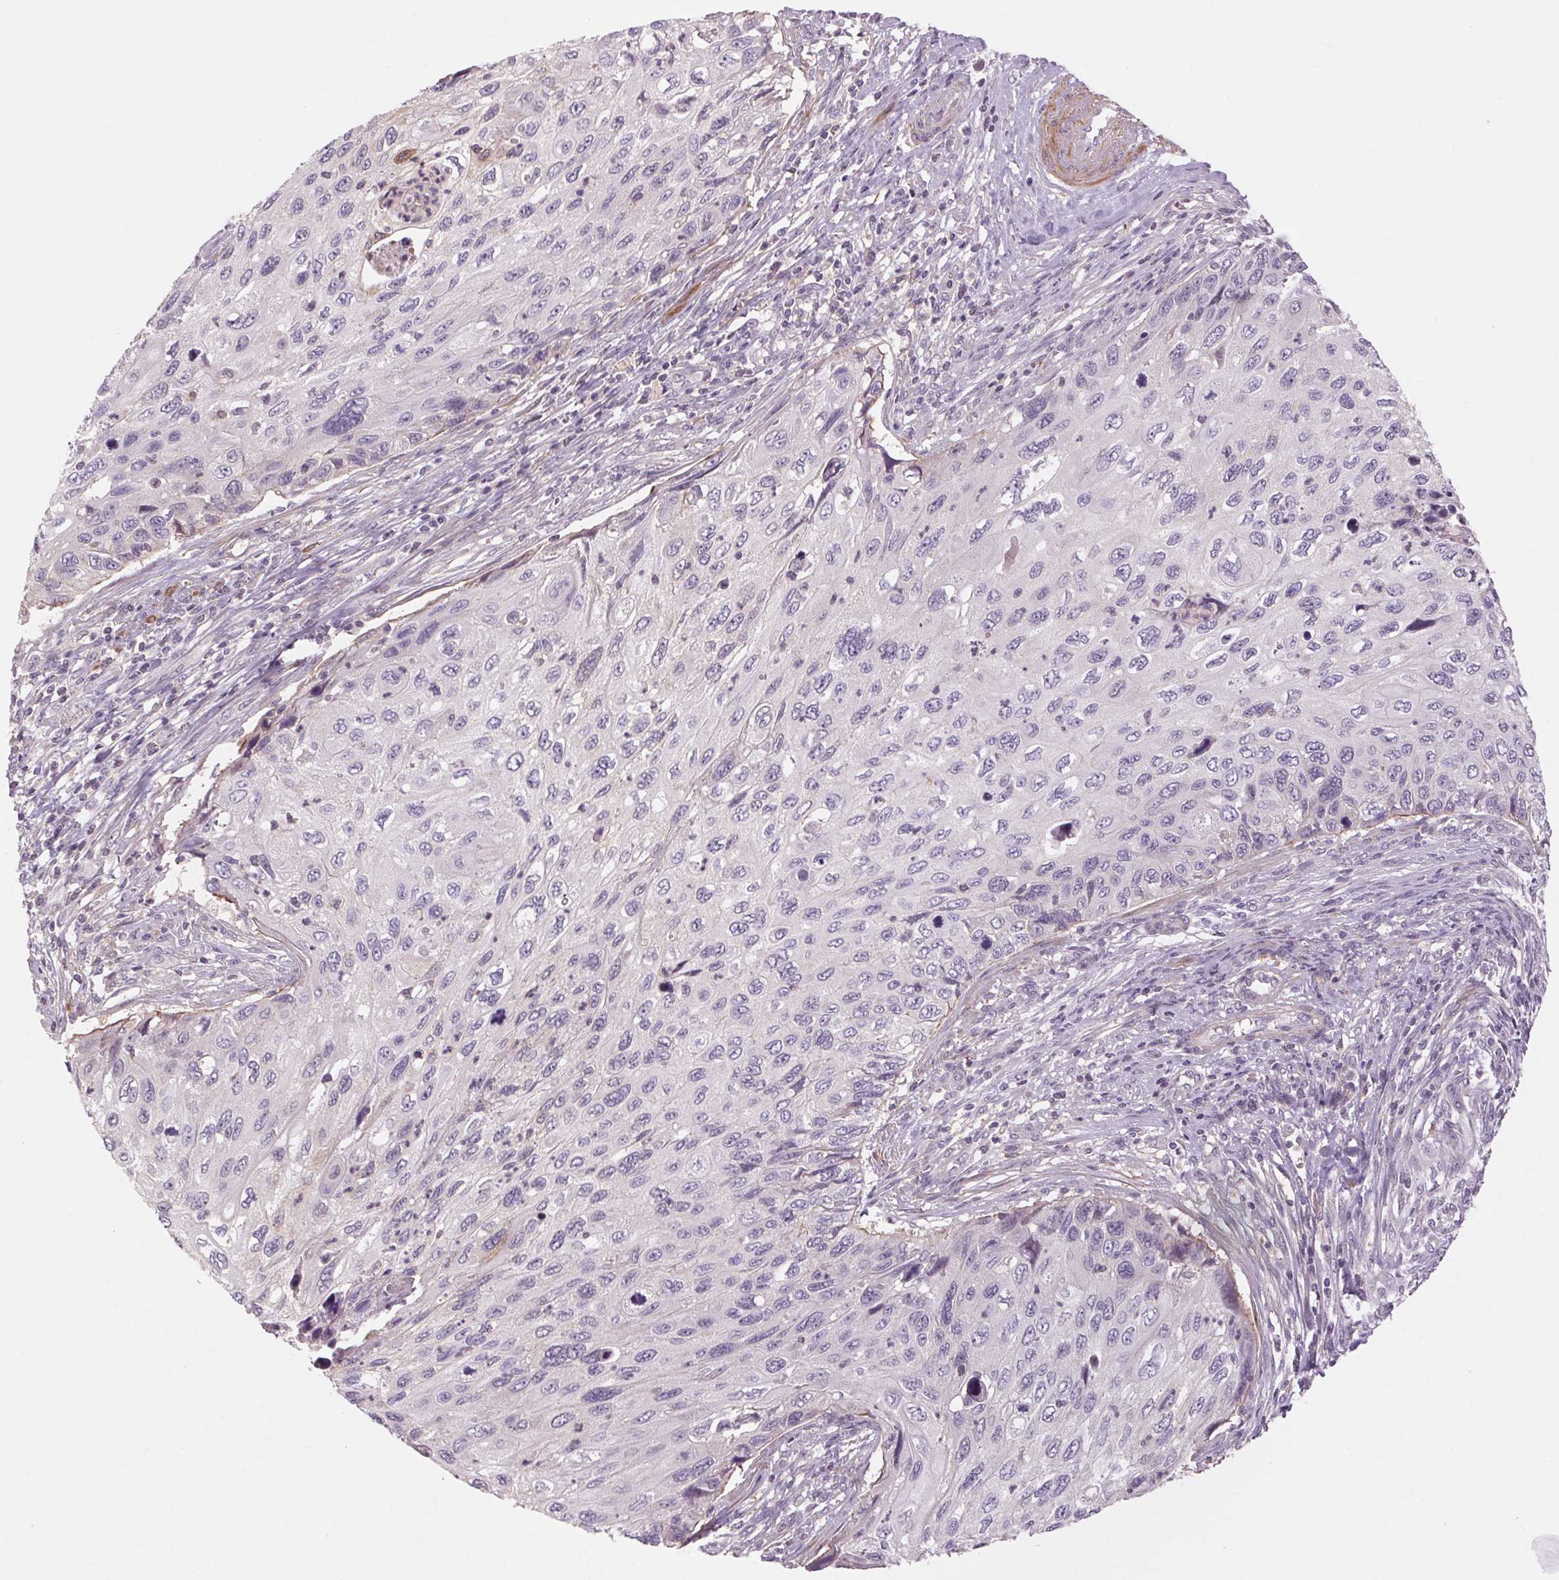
{"staining": {"intensity": "negative", "quantity": "none", "location": "none"}, "tissue": "cervical cancer", "cell_type": "Tumor cells", "image_type": "cancer", "snomed": [{"axis": "morphology", "description": "Squamous cell carcinoma, NOS"}, {"axis": "topography", "description": "Cervix"}], "caption": "This image is of cervical cancer (squamous cell carcinoma) stained with IHC to label a protein in brown with the nuclei are counter-stained blue. There is no expression in tumor cells. The staining is performed using DAB (3,3'-diaminobenzidine) brown chromogen with nuclei counter-stained in using hematoxylin.", "gene": "HHLA2", "patient": {"sex": "female", "age": 70}}